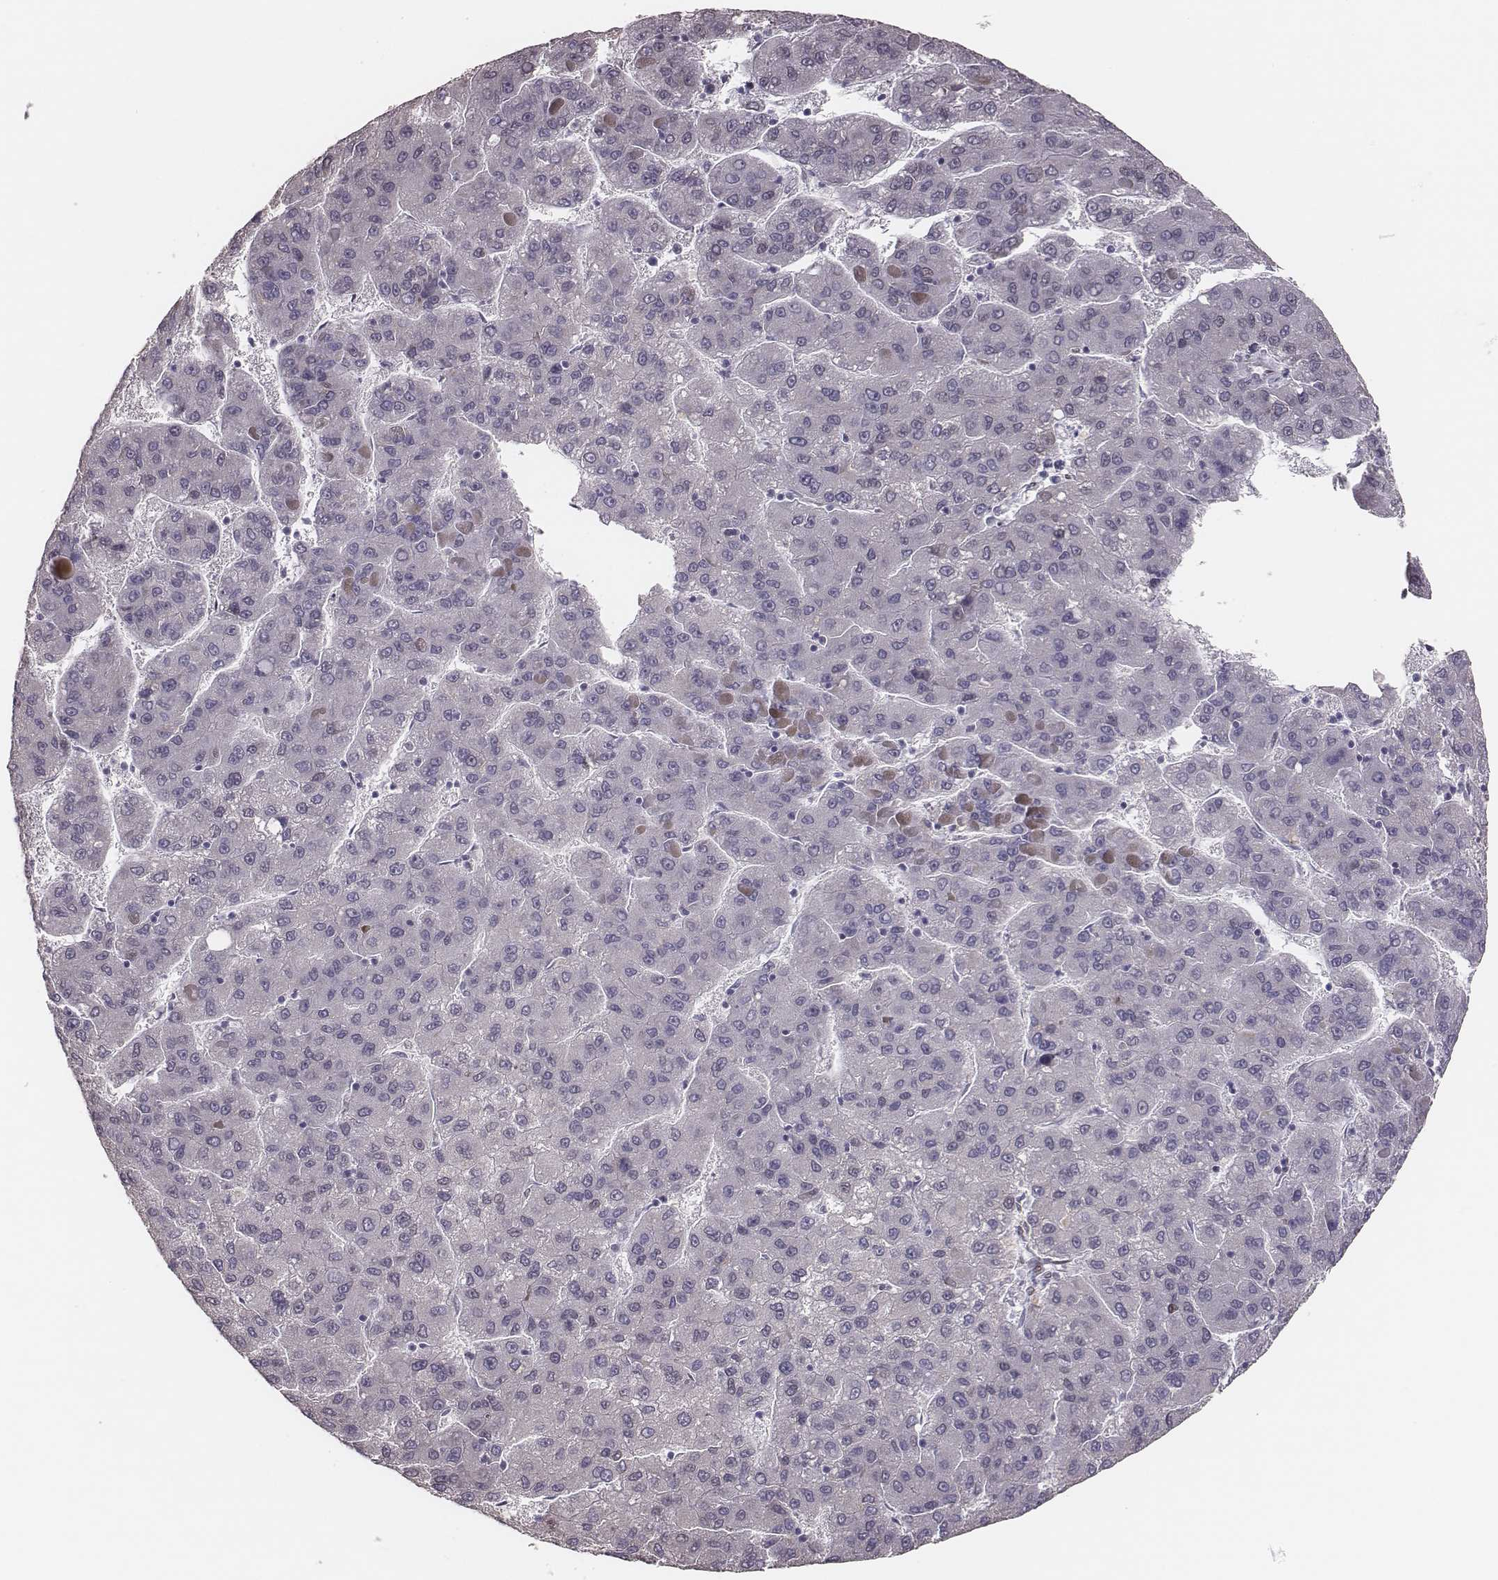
{"staining": {"intensity": "negative", "quantity": "none", "location": "none"}, "tissue": "liver cancer", "cell_type": "Tumor cells", "image_type": "cancer", "snomed": [{"axis": "morphology", "description": "Carcinoma, Hepatocellular, NOS"}, {"axis": "topography", "description": "Liver"}], "caption": "The micrograph exhibits no significant positivity in tumor cells of liver hepatocellular carcinoma.", "gene": "ADGRF4", "patient": {"sex": "female", "age": 82}}